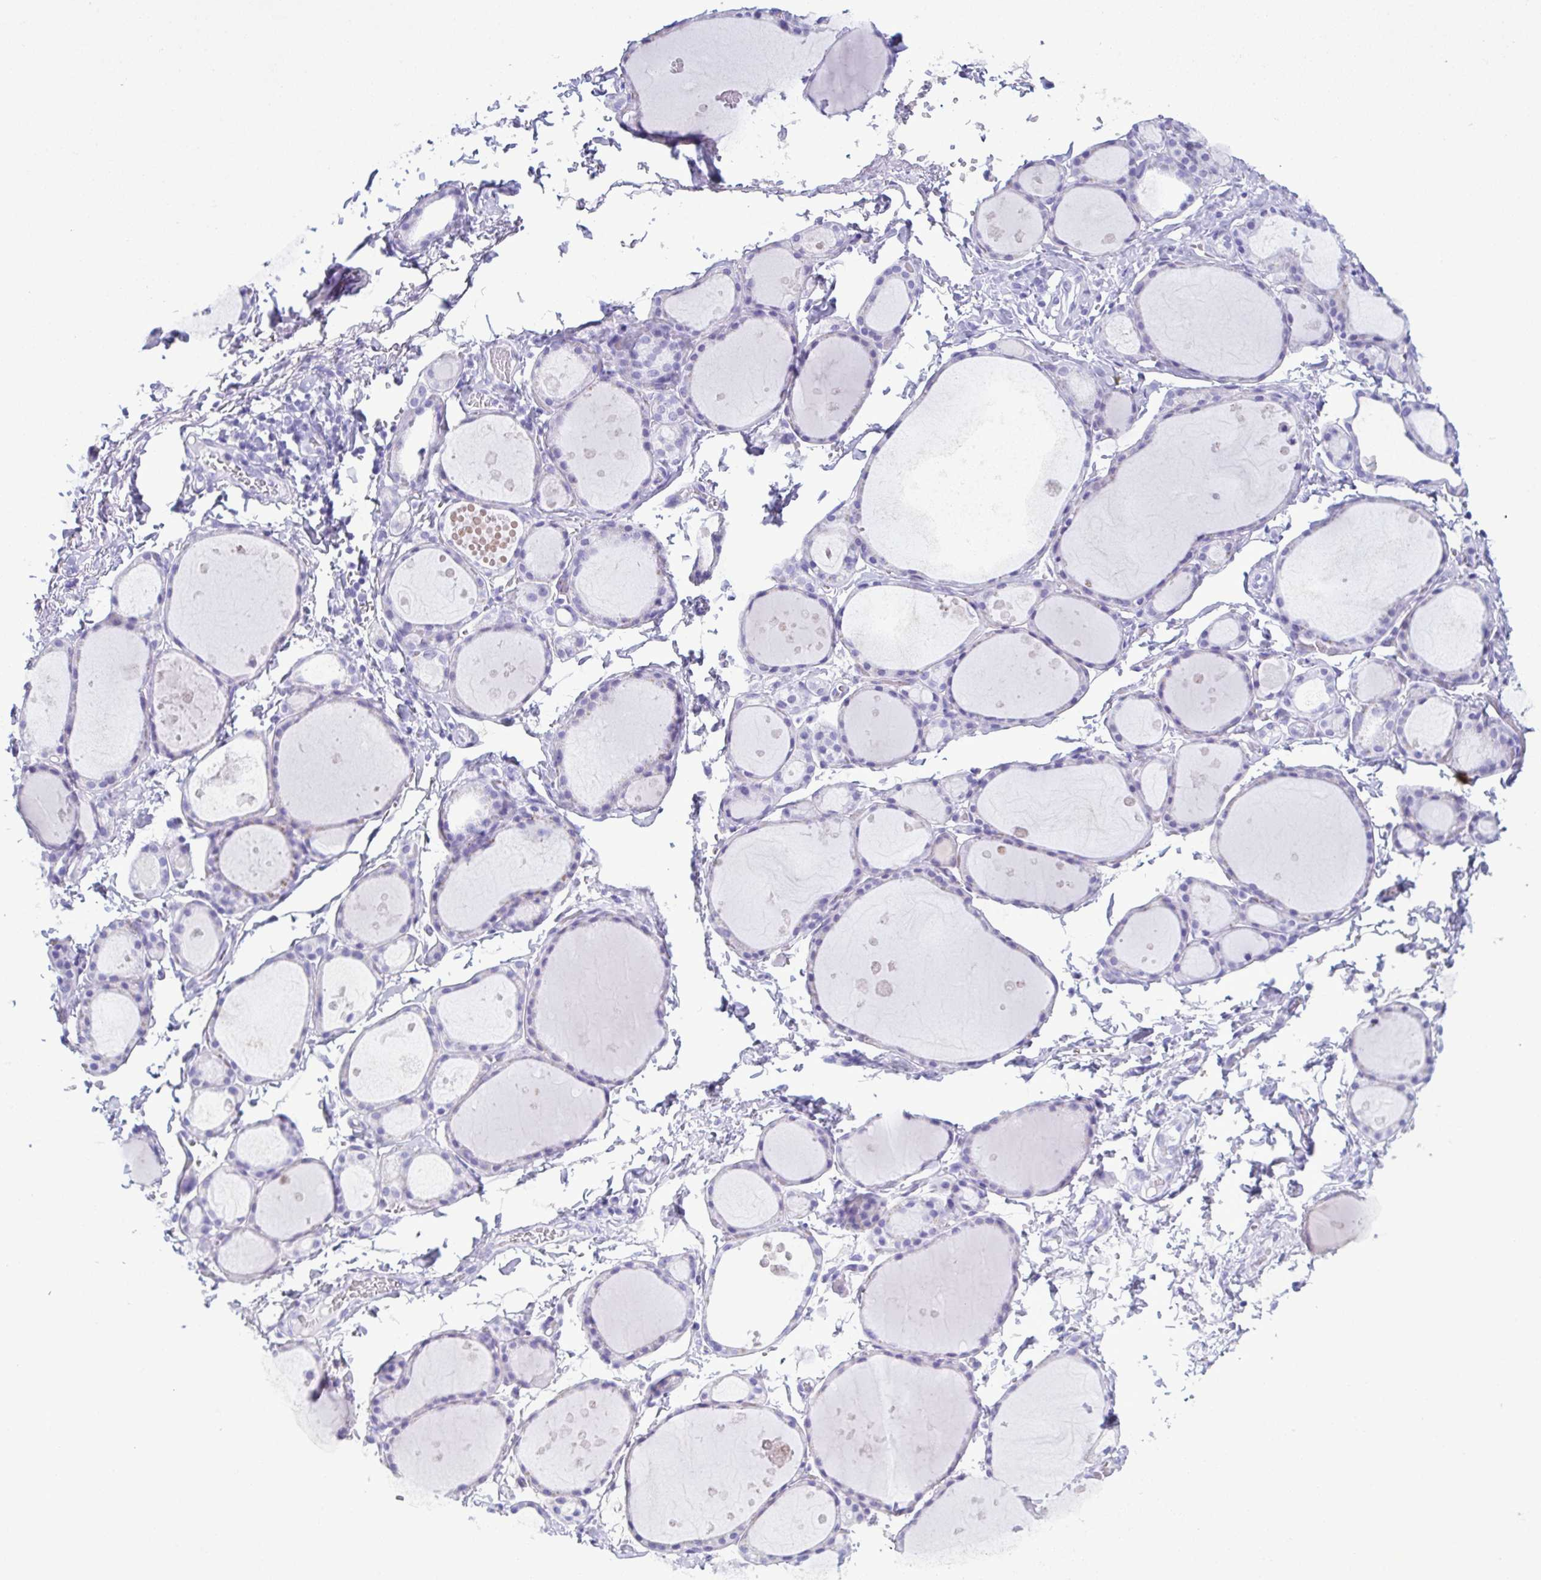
{"staining": {"intensity": "negative", "quantity": "none", "location": "none"}, "tissue": "thyroid gland", "cell_type": "Glandular cells", "image_type": "normal", "snomed": [{"axis": "morphology", "description": "Normal tissue, NOS"}, {"axis": "topography", "description": "Thyroid gland"}], "caption": "Glandular cells show no significant positivity in unremarkable thyroid gland.", "gene": "LTF", "patient": {"sex": "male", "age": 68}}